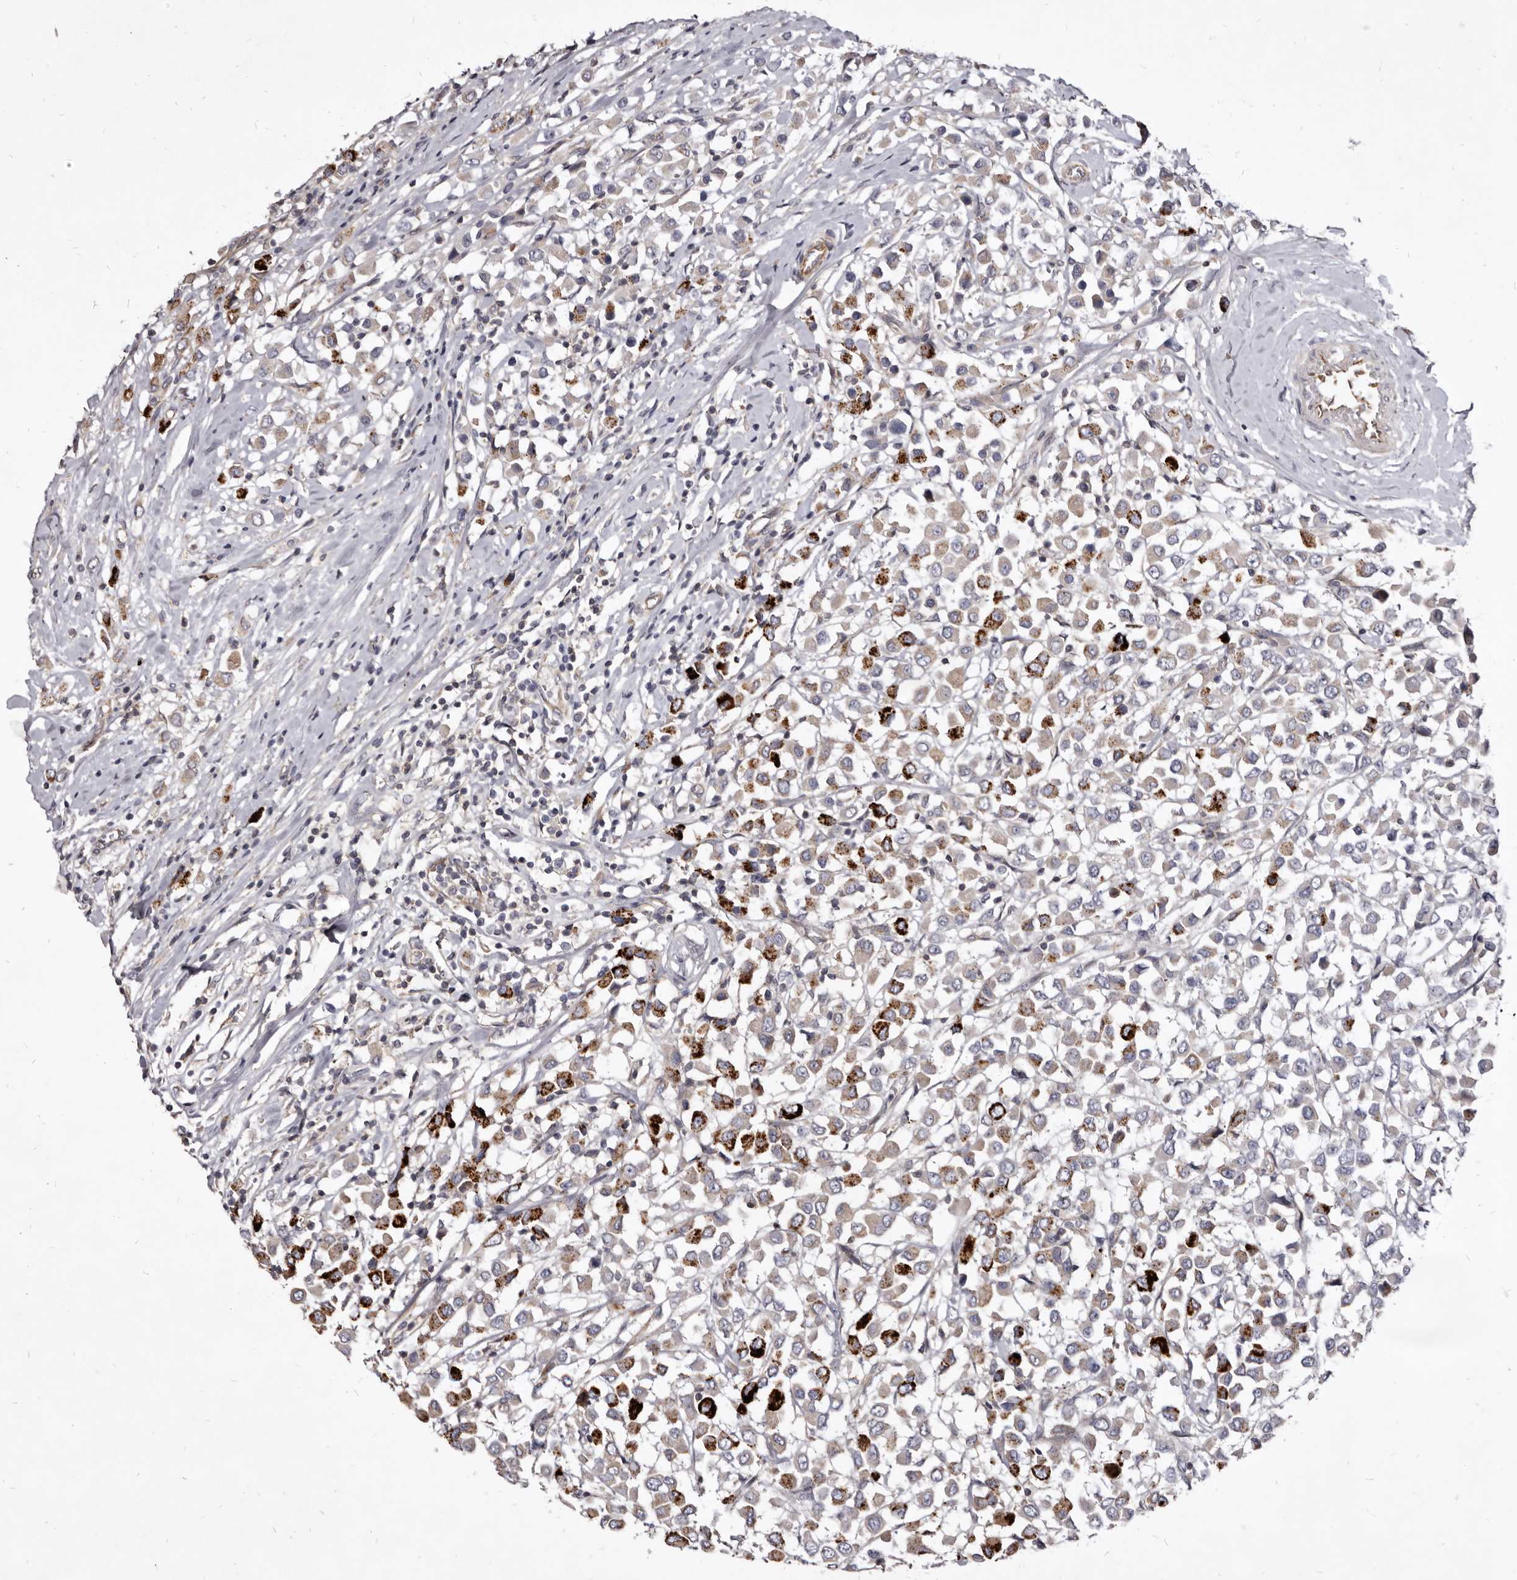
{"staining": {"intensity": "strong", "quantity": "<25%", "location": "cytoplasmic/membranous"}, "tissue": "breast cancer", "cell_type": "Tumor cells", "image_type": "cancer", "snomed": [{"axis": "morphology", "description": "Duct carcinoma"}, {"axis": "topography", "description": "Breast"}], "caption": "There is medium levels of strong cytoplasmic/membranous expression in tumor cells of breast cancer (intraductal carcinoma), as demonstrated by immunohistochemical staining (brown color).", "gene": "FAS", "patient": {"sex": "female", "age": 61}}